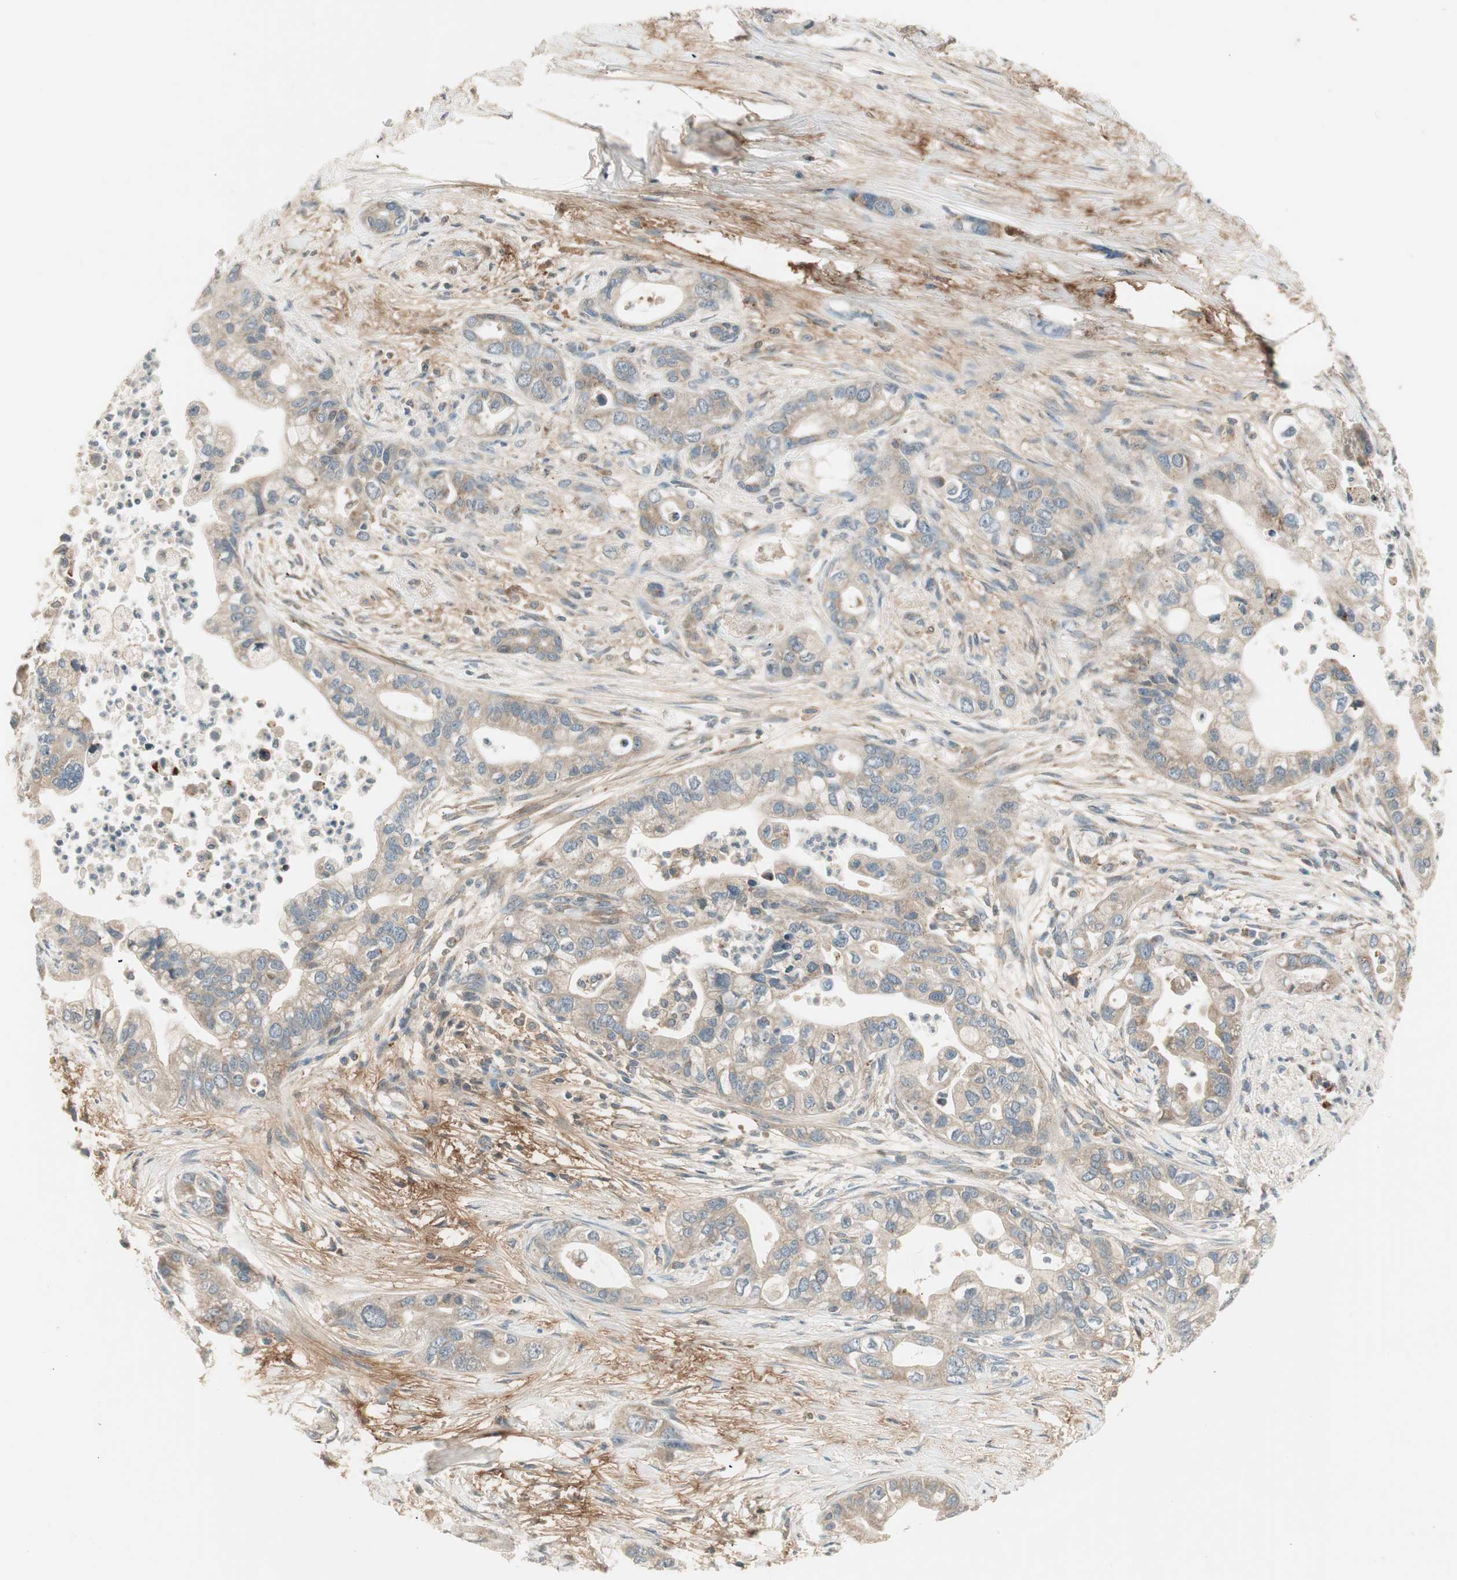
{"staining": {"intensity": "weak", "quantity": "<25%", "location": "cytoplasmic/membranous"}, "tissue": "pancreatic cancer", "cell_type": "Tumor cells", "image_type": "cancer", "snomed": [{"axis": "morphology", "description": "Adenocarcinoma, NOS"}, {"axis": "topography", "description": "Pancreas"}], "caption": "Tumor cells are negative for protein expression in human adenocarcinoma (pancreatic). The staining was performed using DAB (3,3'-diaminobenzidine) to visualize the protein expression in brown, while the nuclei were stained in blue with hematoxylin (Magnification: 20x).", "gene": "SFRP1", "patient": {"sex": "male", "age": 70}}